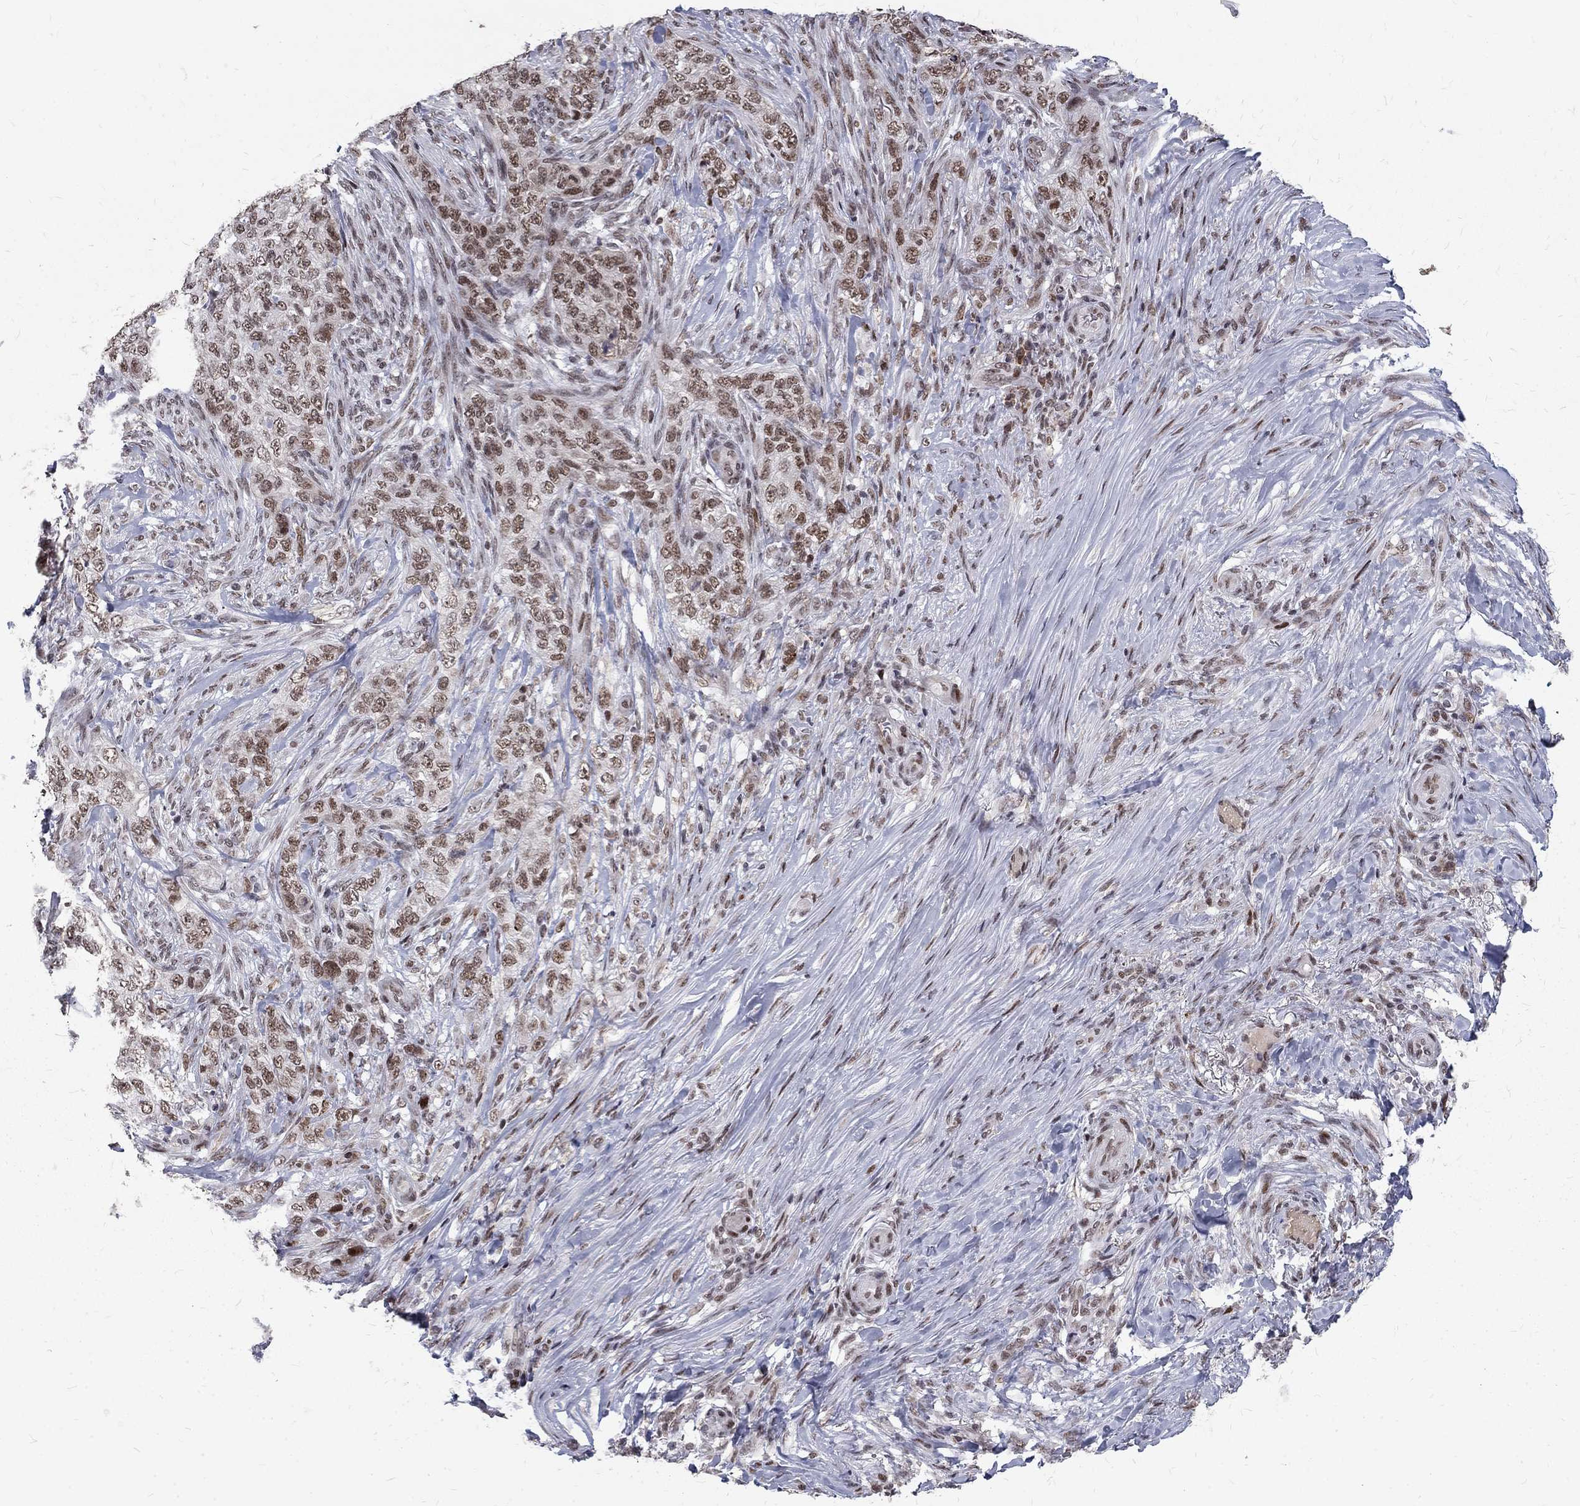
{"staining": {"intensity": "moderate", "quantity": "25%-75%", "location": "nuclear"}, "tissue": "skin cancer", "cell_type": "Tumor cells", "image_type": "cancer", "snomed": [{"axis": "morphology", "description": "Basal cell carcinoma"}, {"axis": "topography", "description": "Skin"}], "caption": "Immunohistochemistry (IHC) (DAB) staining of human skin cancer (basal cell carcinoma) demonstrates moderate nuclear protein positivity in approximately 25%-75% of tumor cells.", "gene": "TCEAL1", "patient": {"sex": "female", "age": 69}}